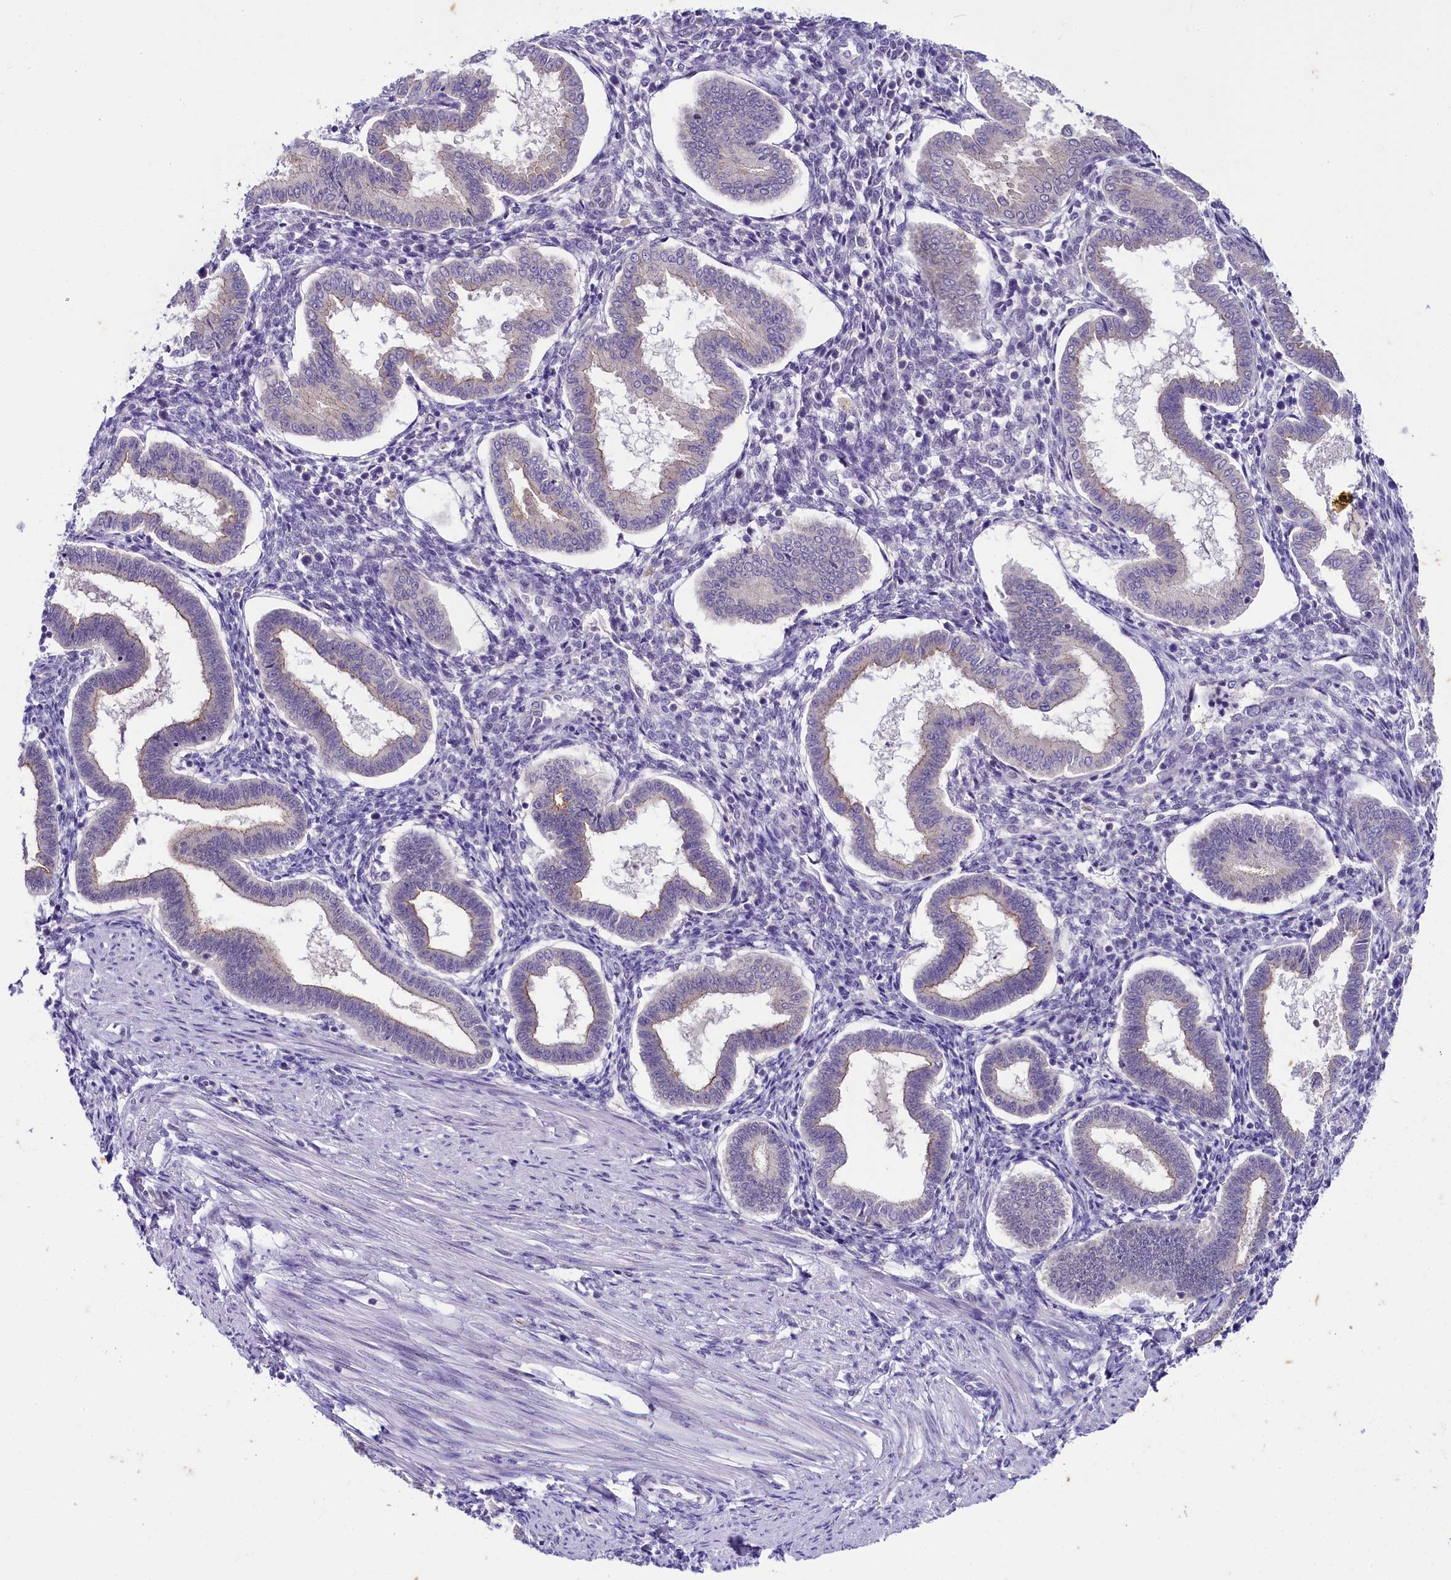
{"staining": {"intensity": "negative", "quantity": "none", "location": "none"}, "tissue": "endometrium", "cell_type": "Cells in endometrial stroma", "image_type": "normal", "snomed": [{"axis": "morphology", "description": "Normal tissue, NOS"}, {"axis": "topography", "description": "Endometrium"}], "caption": "A histopathology image of endometrium stained for a protein exhibits no brown staining in cells in endometrial stroma.", "gene": "OSGEP", "patient": {"sex": "female", "age": 24}}